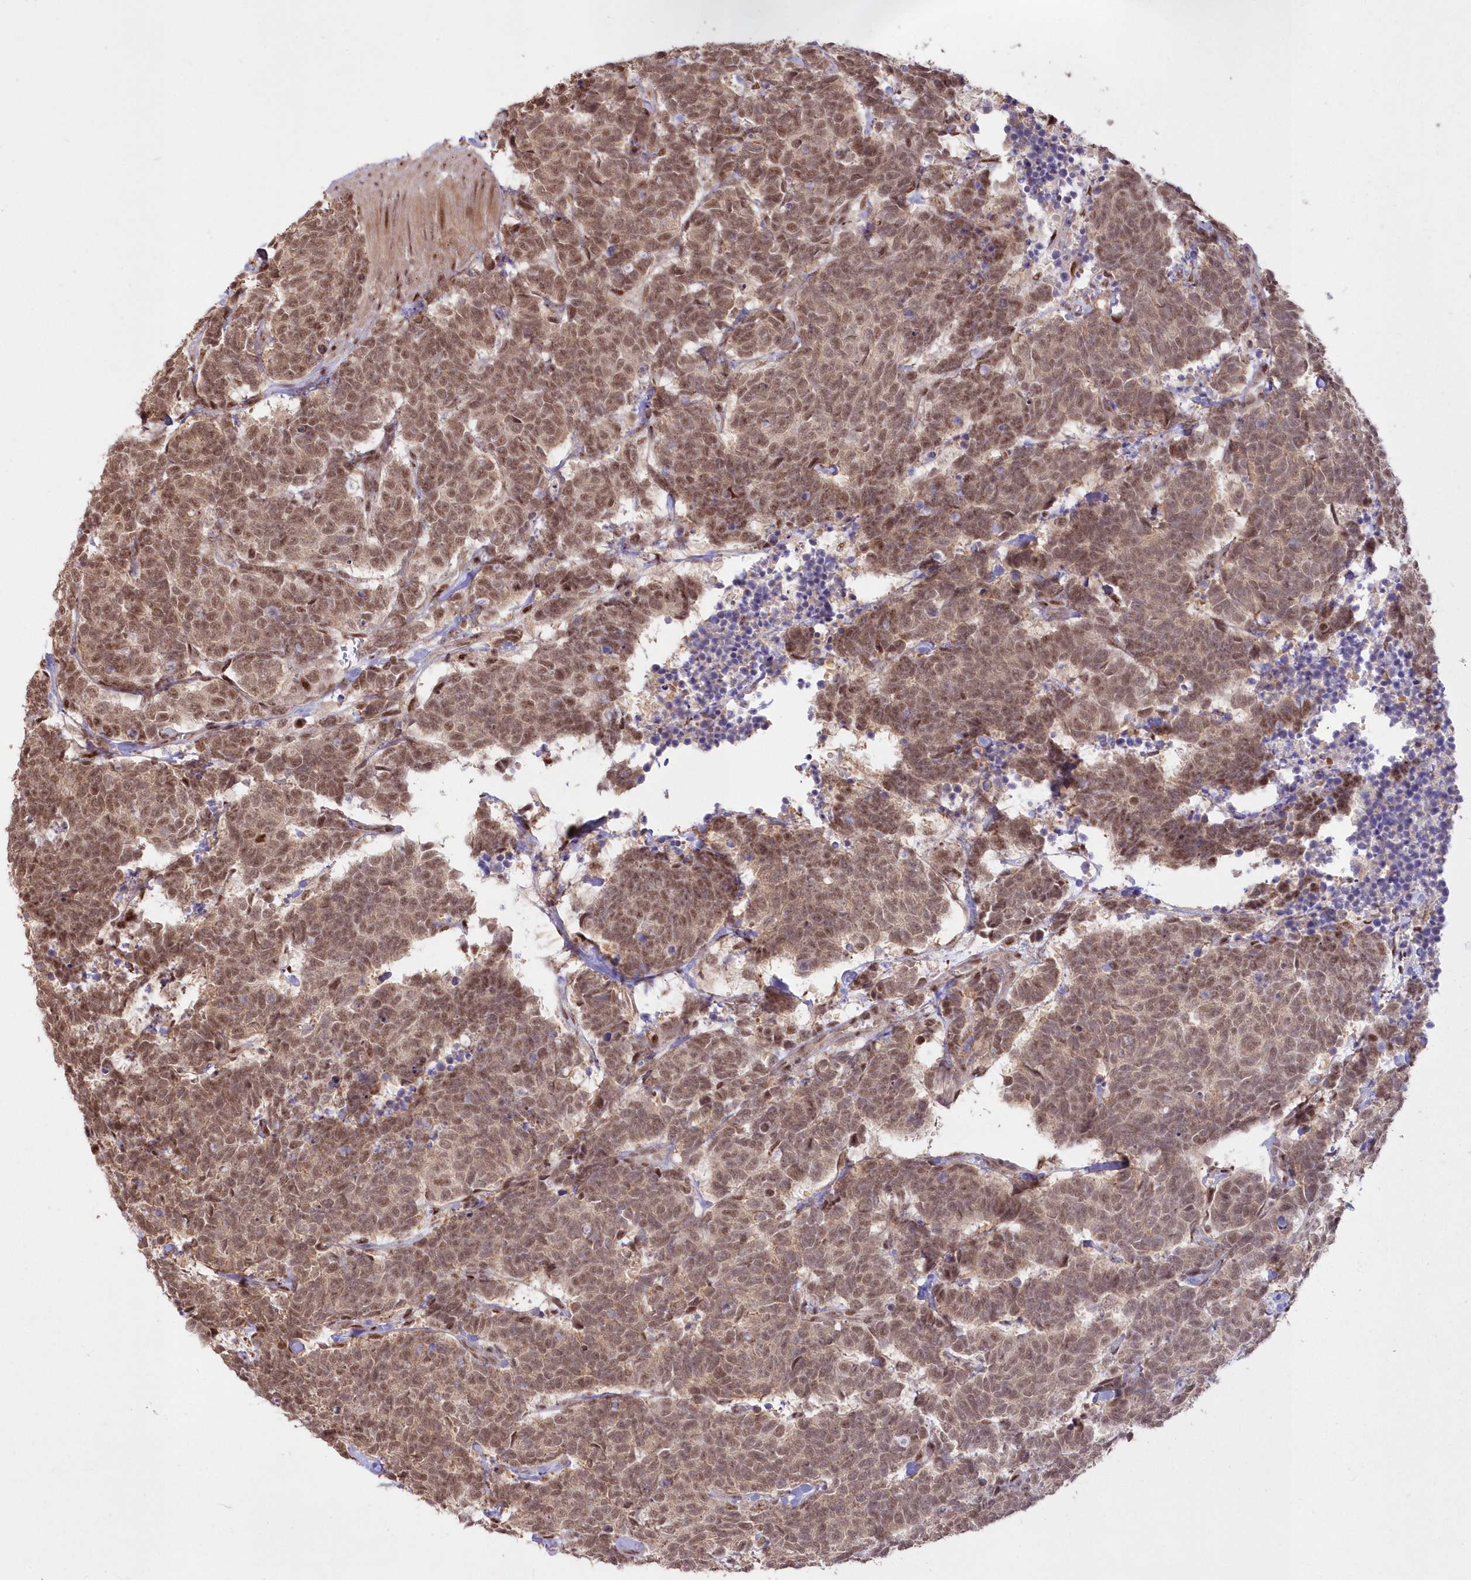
{"staining": {"intensity": "moderate", "quantity": ">75%", "location": "cytoplasmic/membranous,nuclear"}, "tissue": "carcinoid", "cell_type": "Tumor cells", "image_type": "cancer", "snomed": [{"axis": "morphology", "description": "Carcinoma, NOS"}, {"axis": "morphology", "description": "Carcinoid, malignant, NOS"}, {"axis": "topography", "description": "Urinary bladder"}], "caption": "High-power microscopy captured an immunohistochemistry (IHC) photomicrograph of carcinoid, revealing moderate cytoplasmic/membranous and nuclear staining in about >75% of tumor cells.", "gene": "WBP1L", "patient": {"sex": "male", "age": 57}}